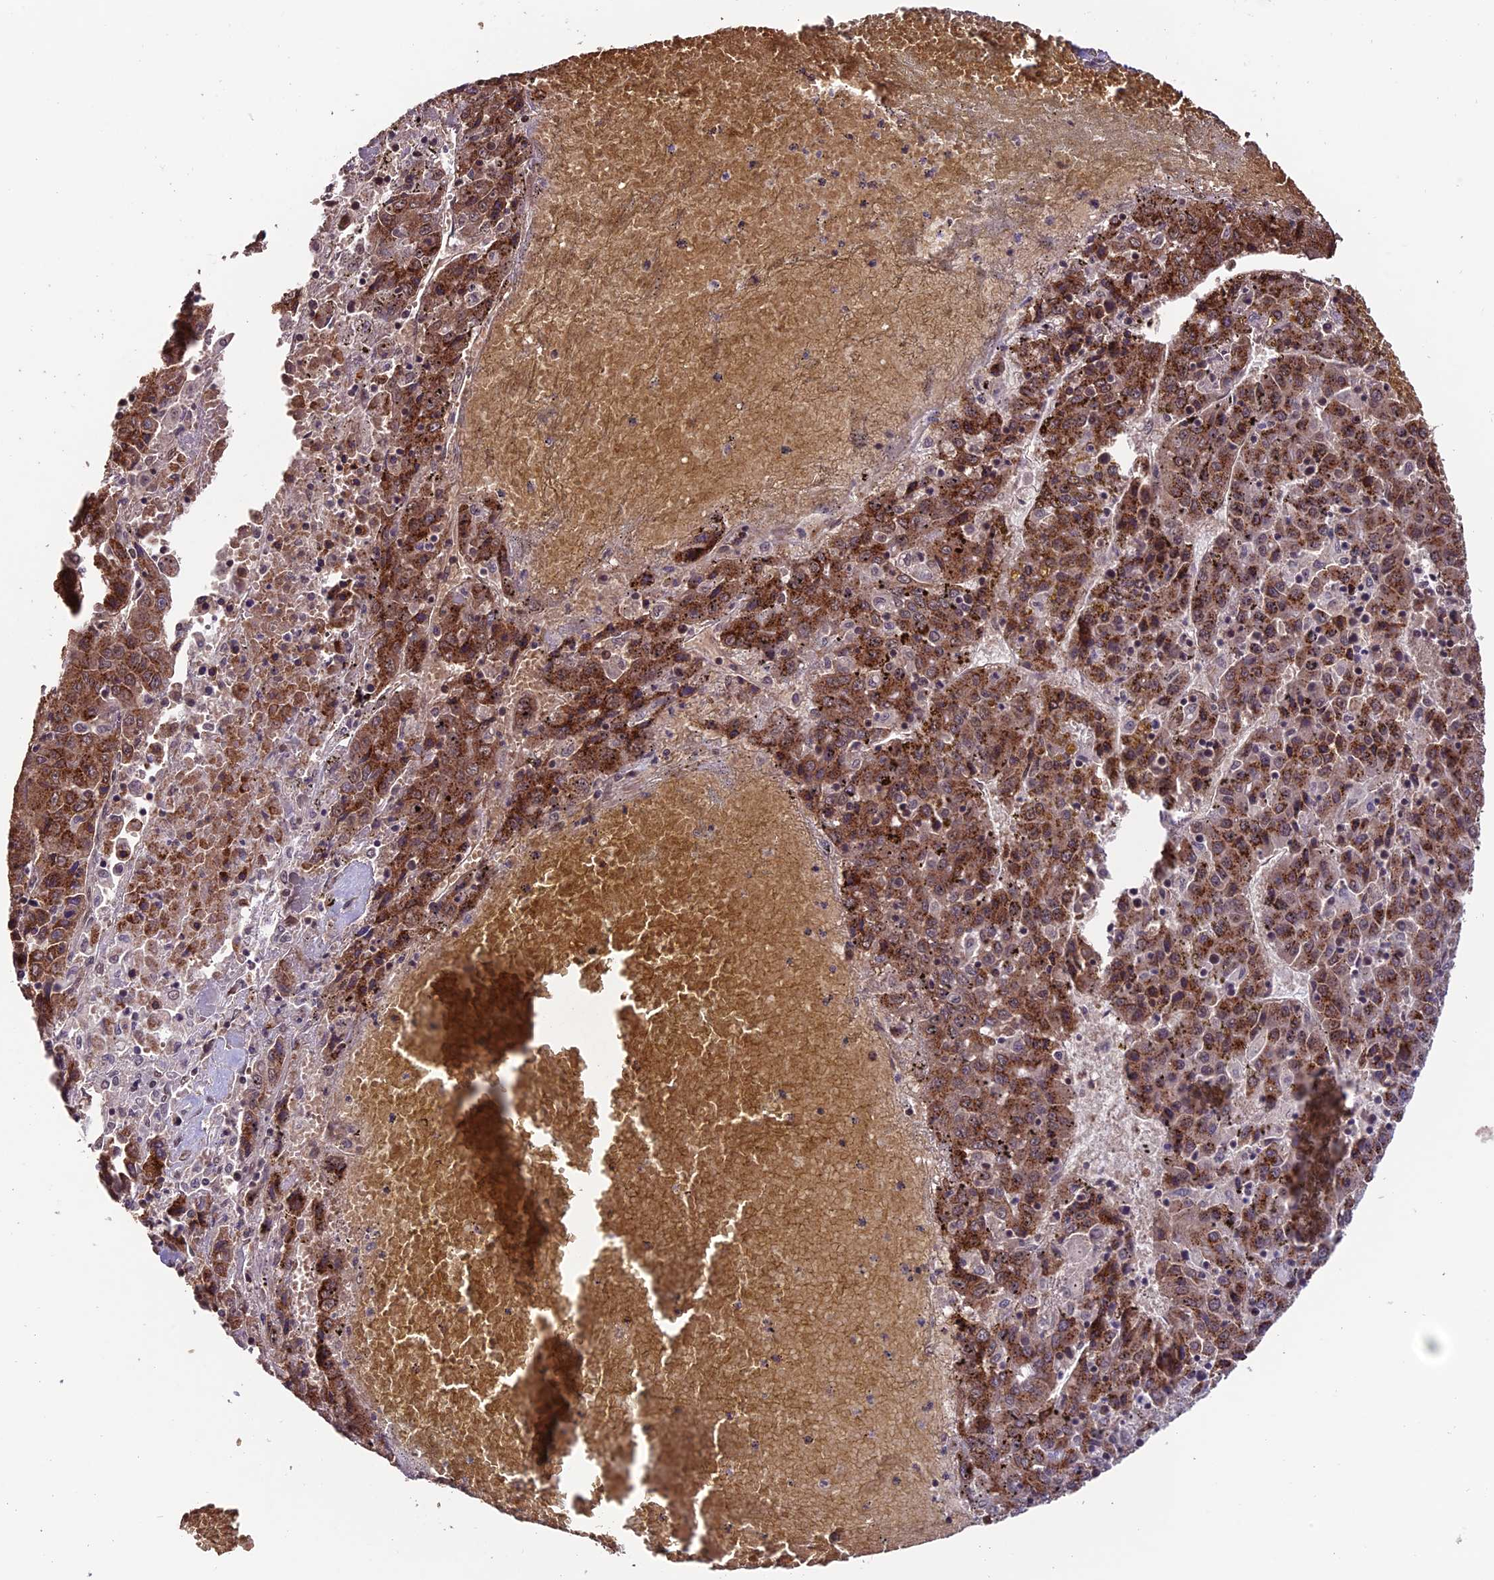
{"staining": {"intensity": "moderate", "quantity": ">75%", "location": "cytoplasmic/membranous"}, "tissue": "liver cancer", "cell_type": "Tumor cells", "image_type": "cancer", "snomed": [{"axis": "morphology", "description": "Carcinoma, Hepatocellular, NOS"}, {"axis": "topography", "description": "Liver"}], "caption": "Immunohistochemistry (IHC) (DAB) staining of liver cancer reveals moderate cytoplasmic/membranous protein positivity in about >75% of tumor cells.", "gene": "CABIN1", "patient": {"sex": "female", "age": 53}}